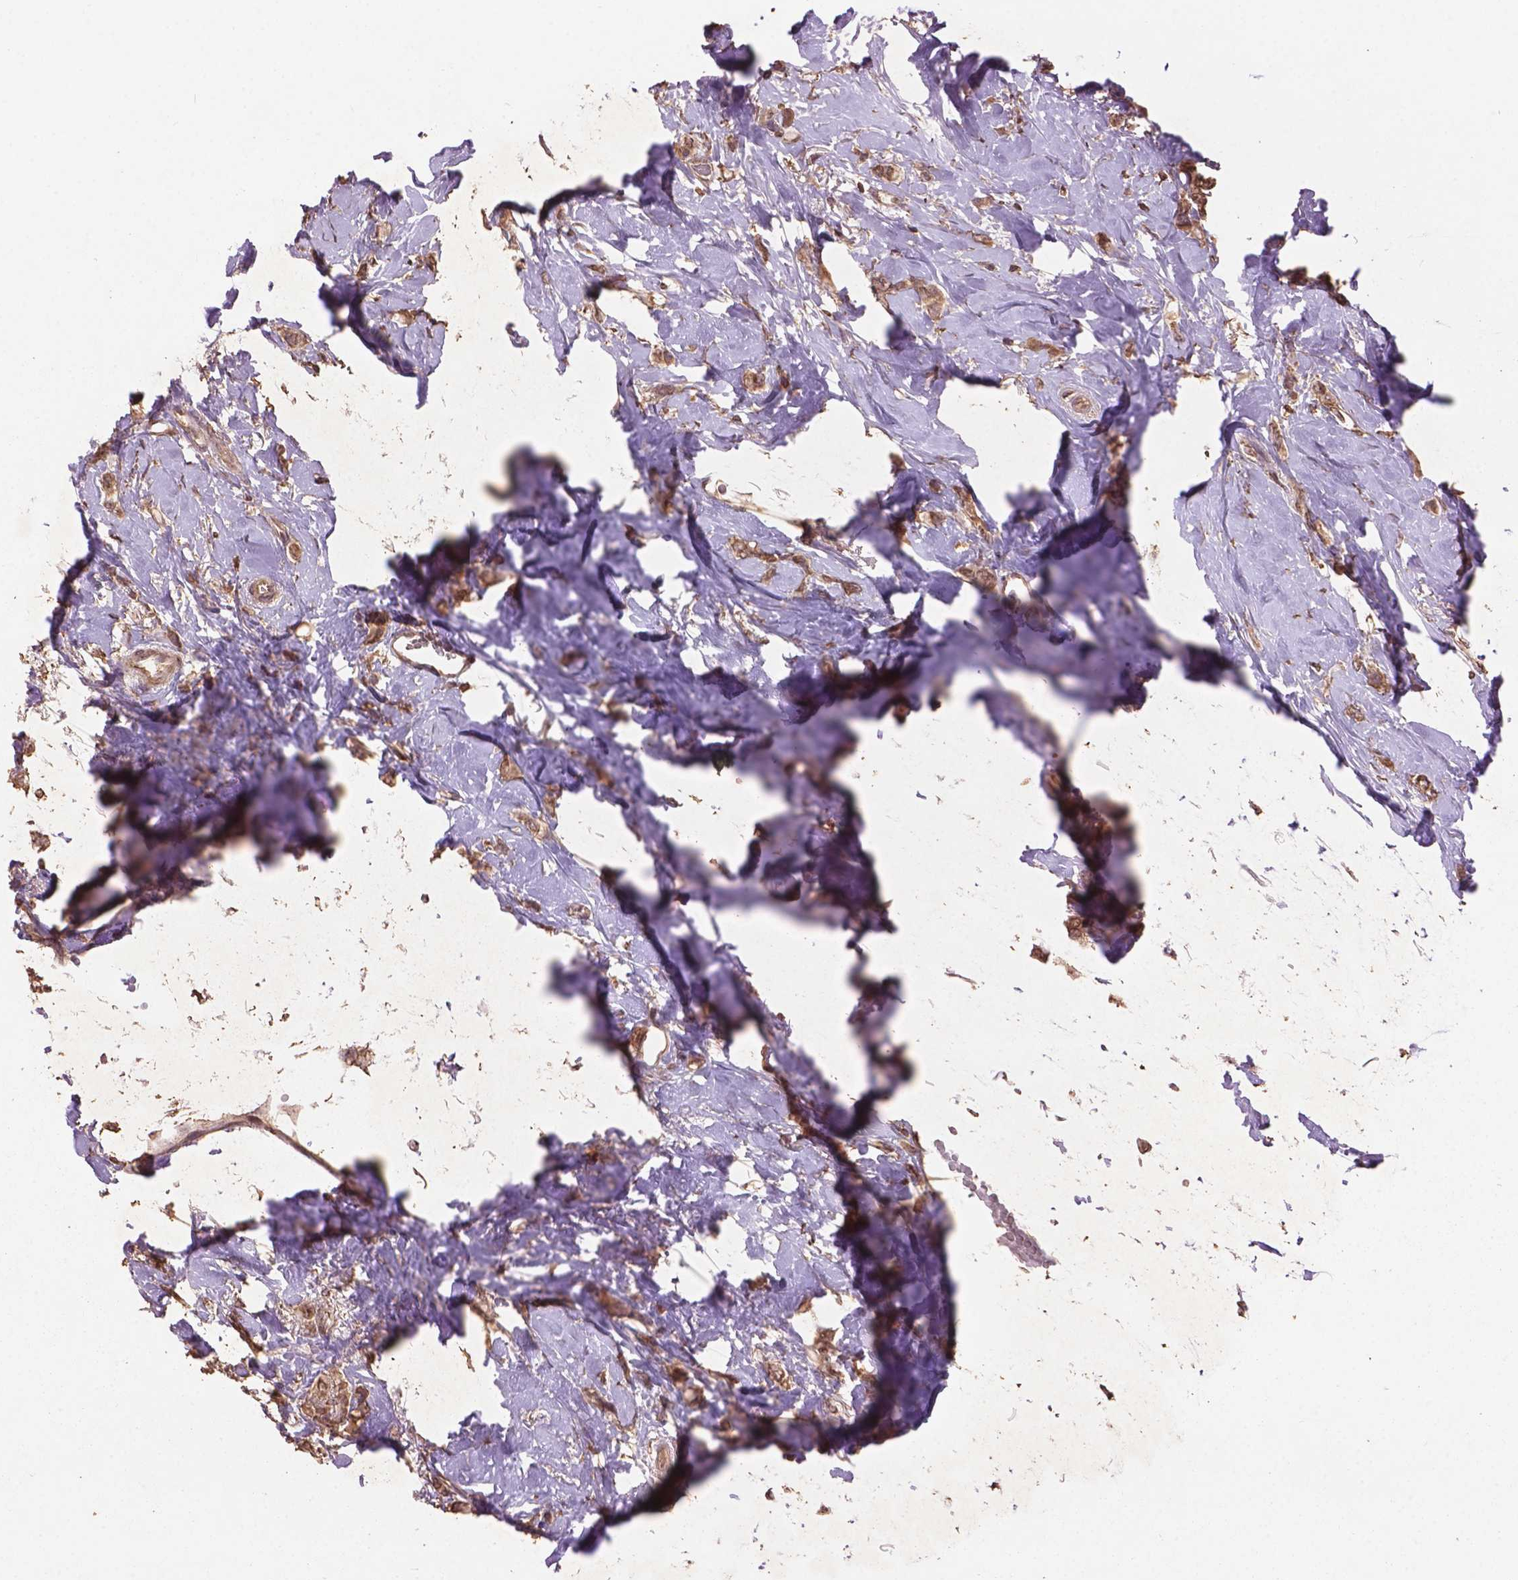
{"staining": {"intensity": "weak", "quantity": ">75%", "location": "cytoplasmic/membranous,nuclear"}, "tissue": "breast cancer", "cell_type": "Tumor cells", "image_type": "cancer", "snomed": [{"axis": "morphology", "description": "Lobular carcinoma"}, {"axis": "topography", "description": "Breast"}], "caption": "The micrograph demonstrates a brown stain indicating the presence of a protein in the cytoplasmic/membranous and nuclear of tumor cells in breast cancer. The staining is performed using DAB brown chromogen to label protein expression. The nuclei are counter-stained blue using hematoxylin.", "gene": "BABAM1", "patient": {"sex": "female", "age": 66}}